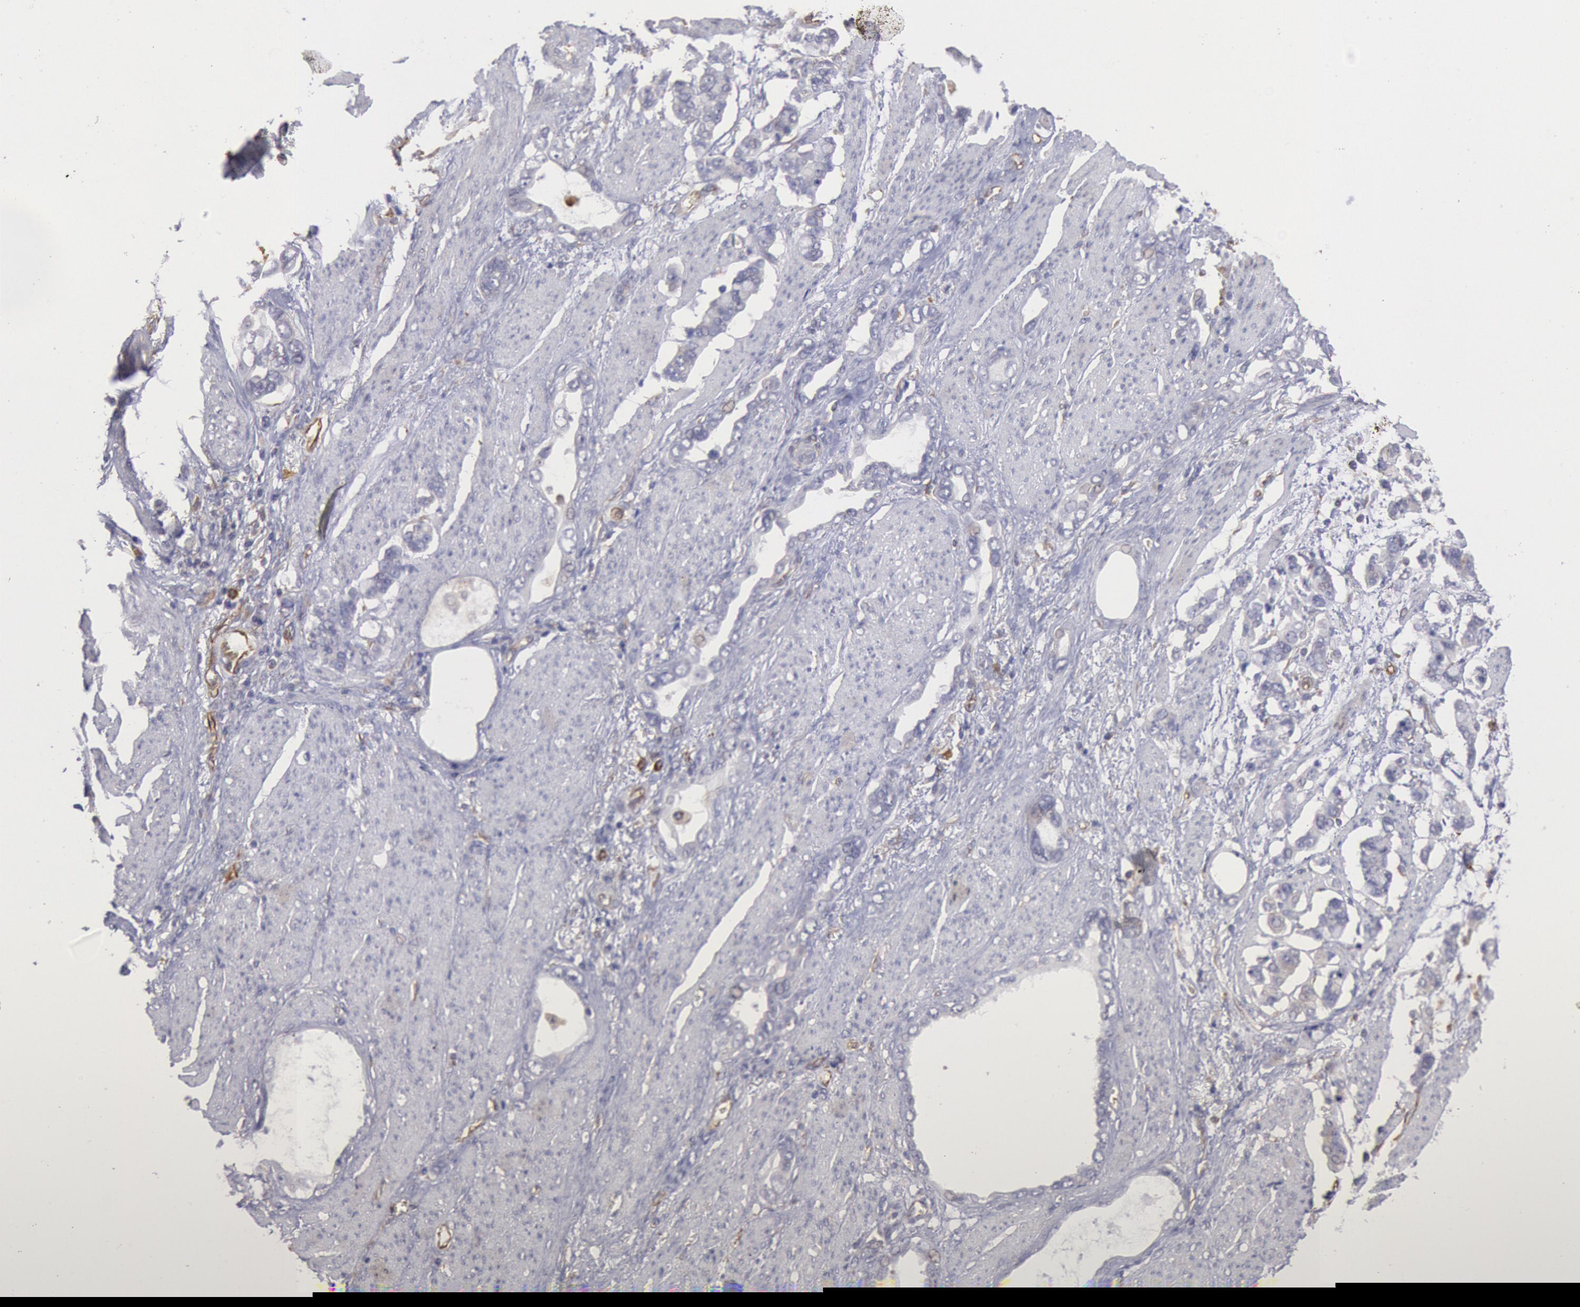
{"staining": {"intensity": "negative", "quantity": "none", "location": "none"}, "tissue": "stomach cancer", "cell_type": "Tumor cells", "image_type": "cancer", "snomed": [{"axis": "morphology", "description": "Adenocarcinoma, NOS"}, {"axis": "topography", "description": "Stomach"}], "caption": "An immunohistochemistry (IHC) image of adenocarcinoma (stomach) is shown. There is no staining in tumor cells of adenocarcinoma (stomach).", "gene": "RNF139", "patient": {"sex": "male", "age": 78}}